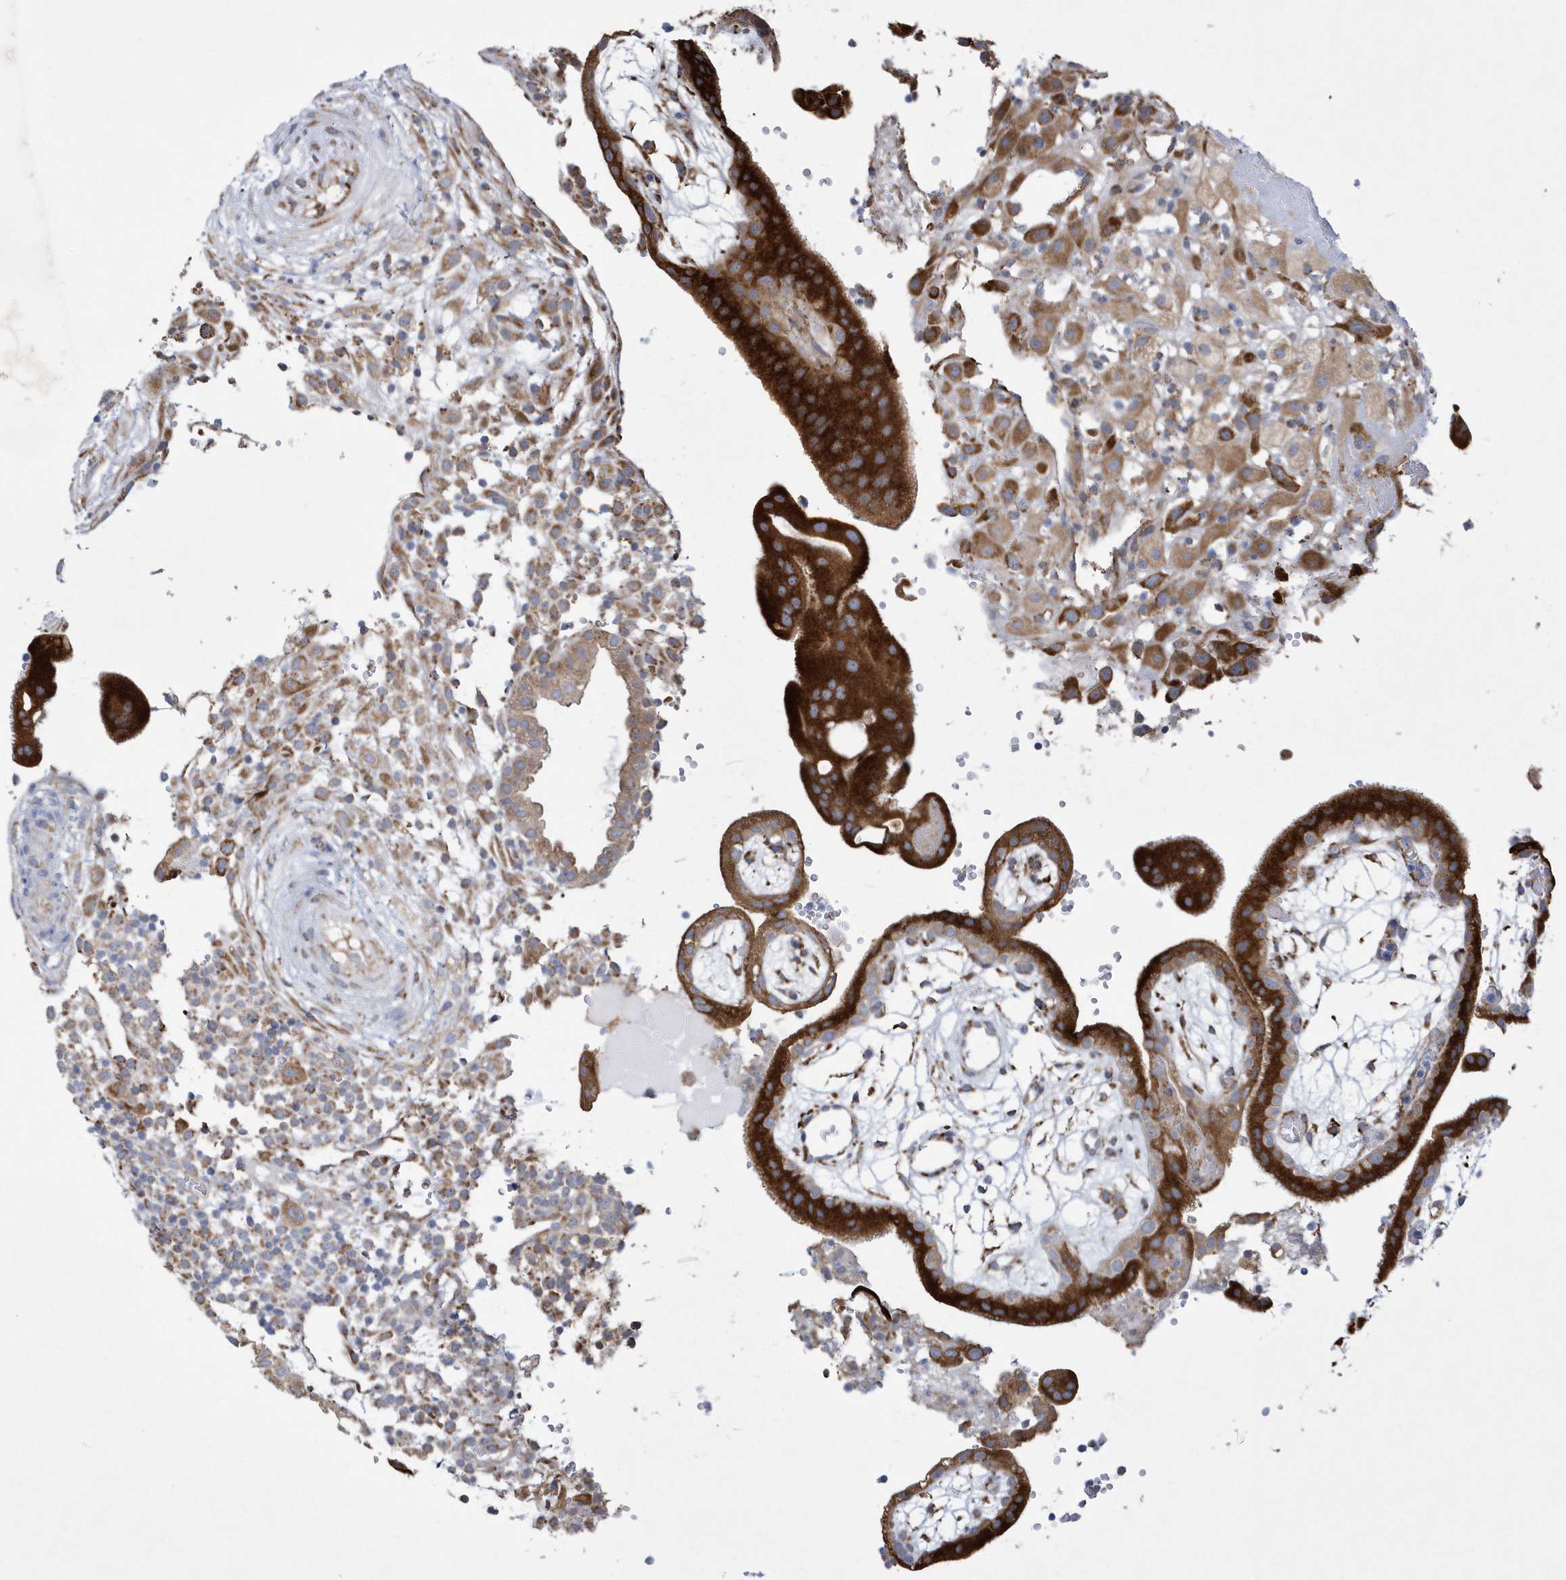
{"staining": {"intensity": "strong", "quantity": ">75%", "location": "cytoplasmic/membranous"}, "tissue": "placenta", "cell_type": "Trophoblastic cells", "image_type": "normal", "snomed": [{"axis": "morphology", "description": "Normal tissue, NOS"}, {"axis": "topography", "description": "Placenta"}], "caption": "An image showing strong cytoplasmic/membranous expression in approximately >75% of trophoblastic cells in benign placenta, as visualized by brown immunohistochemical staining.", "gene": "MED31", "patient": {"sex": "female", "age": 18}}